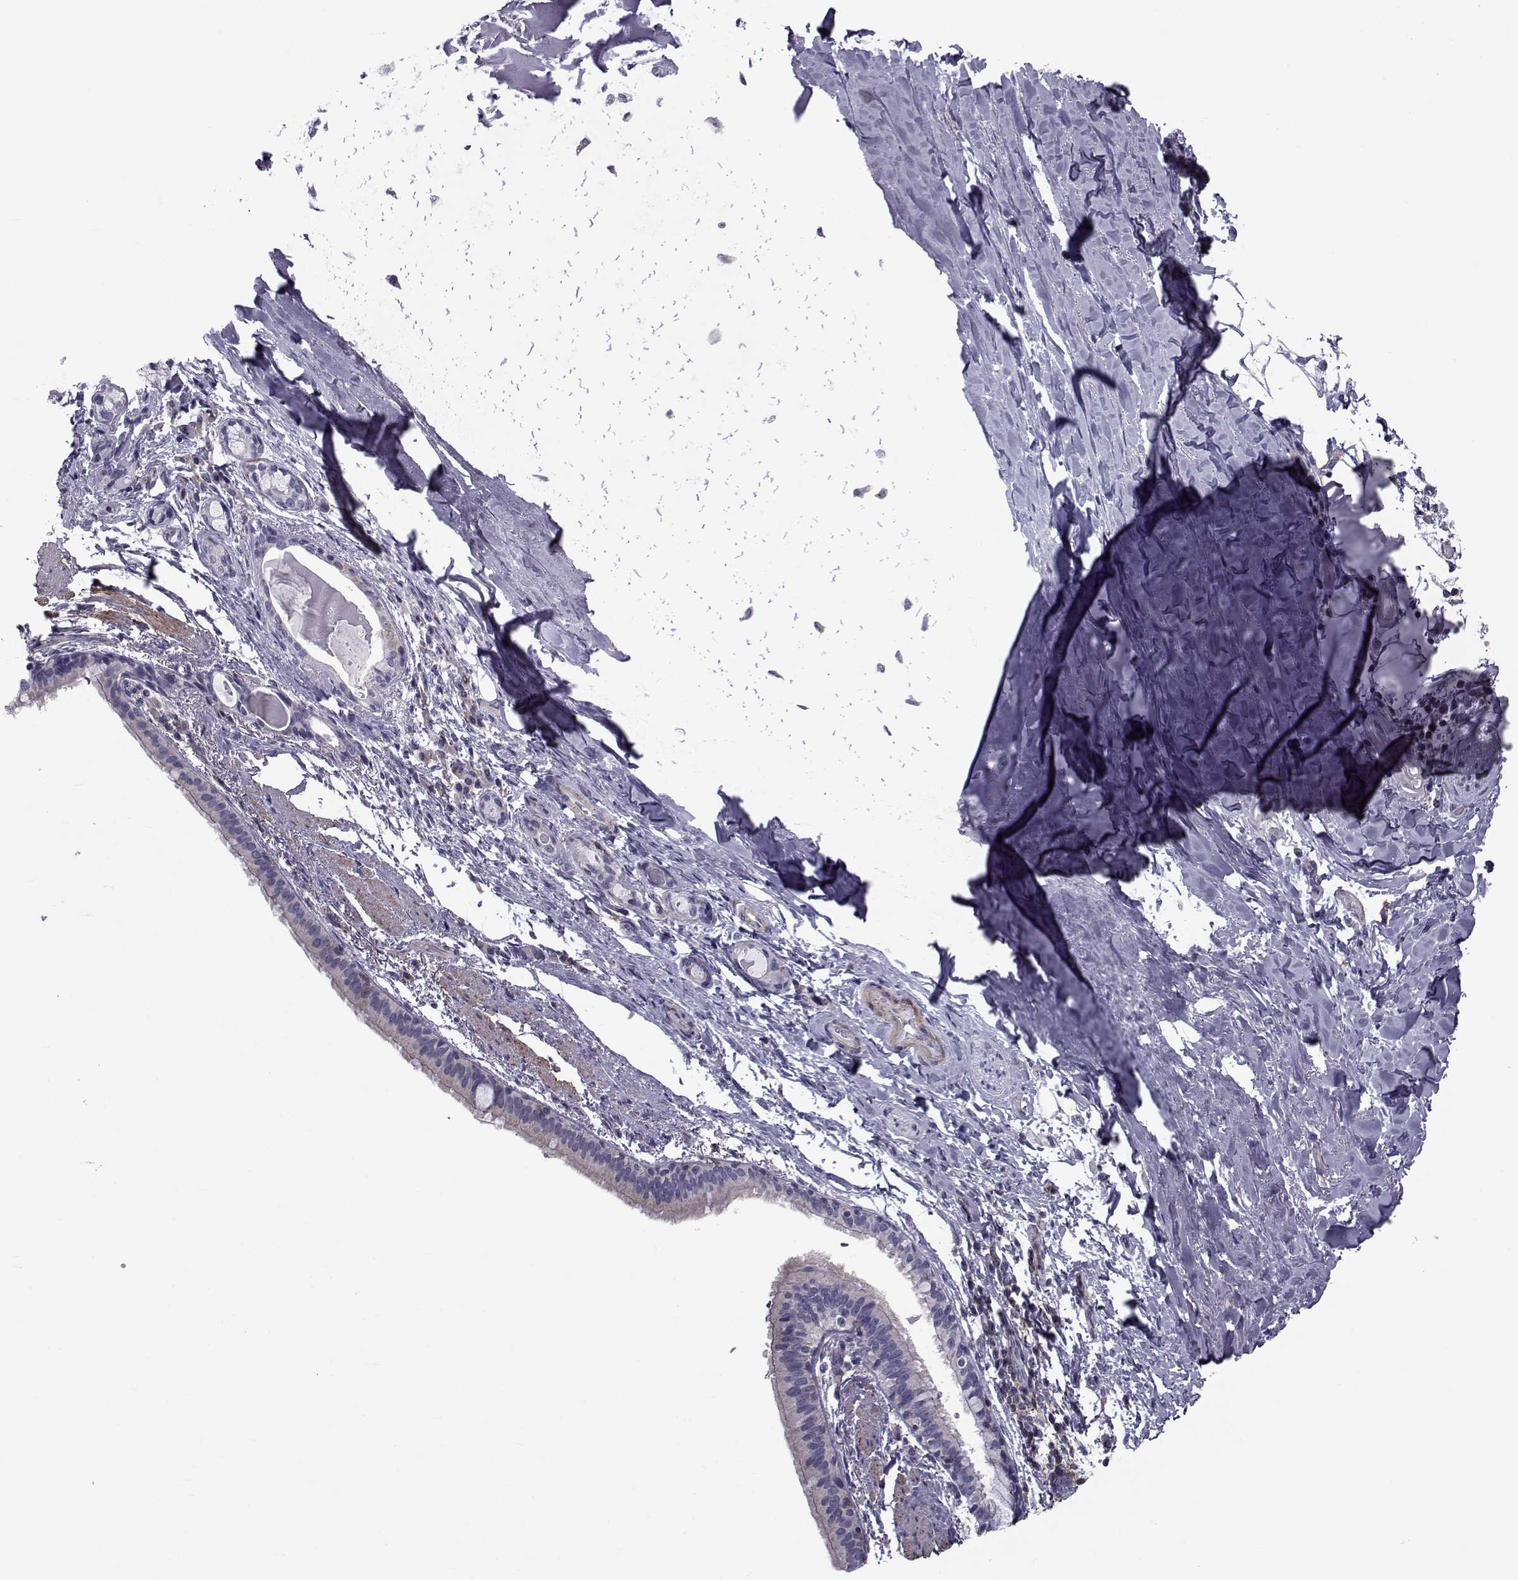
{"staining": {"intensity": "negative", "quantity": "none", "location": "none"}, "tissue": "bronchus", "cell_type": "Respiratory epithelial cells", "image_type": "normal", "snomed": [{"axis": "morphology", "description": "Normal tissue, NOS"}, {"axis": "morphology", "description": "Squamous cell carcinoma, NOS"}, {"axis": "topography", "description": "Bronchus"}, {"axis": "topography", "description": "Lung"}], "caption": "Histopathology image shows no protein expression in respiratory epithelial cells of benign bronchus. (Immunohistochemistry (ihc), brightfield microscopy, high magnification).", "gene": "LRRC27", "patient": {"sex": "male", "age": 69}}